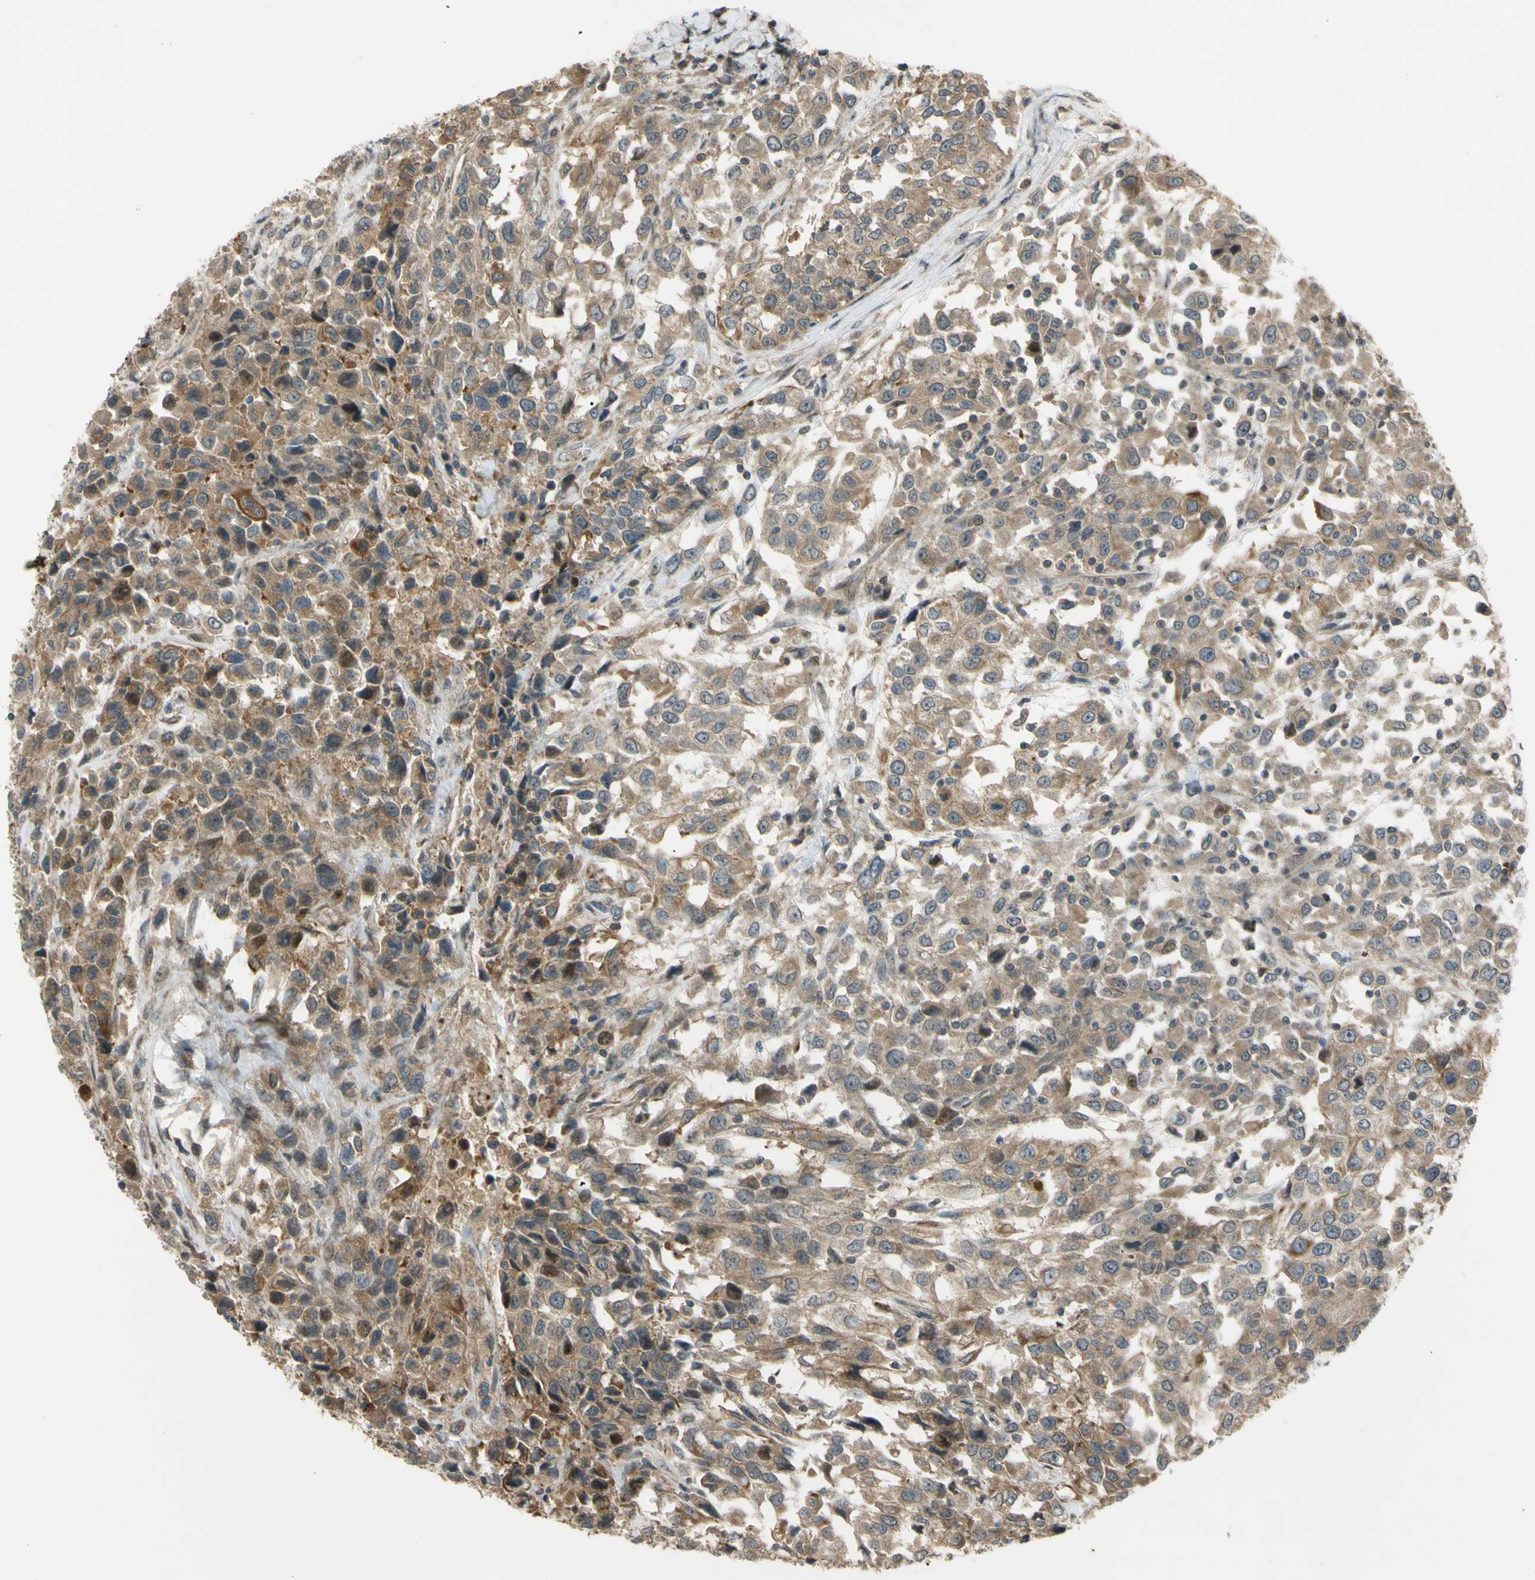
{"staining": {"intensity": "moderate", "quantity": ">75%", "location": "cytoplasmic/membranous"}, "tissue": "urothelial cancer", "cell_type": "Tumor cells", "image_type": "cancer", "snomed": [{"axis": "morphology", "description": "Urothelial carcinoma, High grade"}, {"axis": "topography", "description": "Urinary bladder"}], "caption": "Moderate cytoplasmic/membranous protein staining is seen in approximately >75% of tumor cells in high-grade urothelial carcinoma.", "gene": "FLII", "patient": {"sex": "female", "age": 80}}